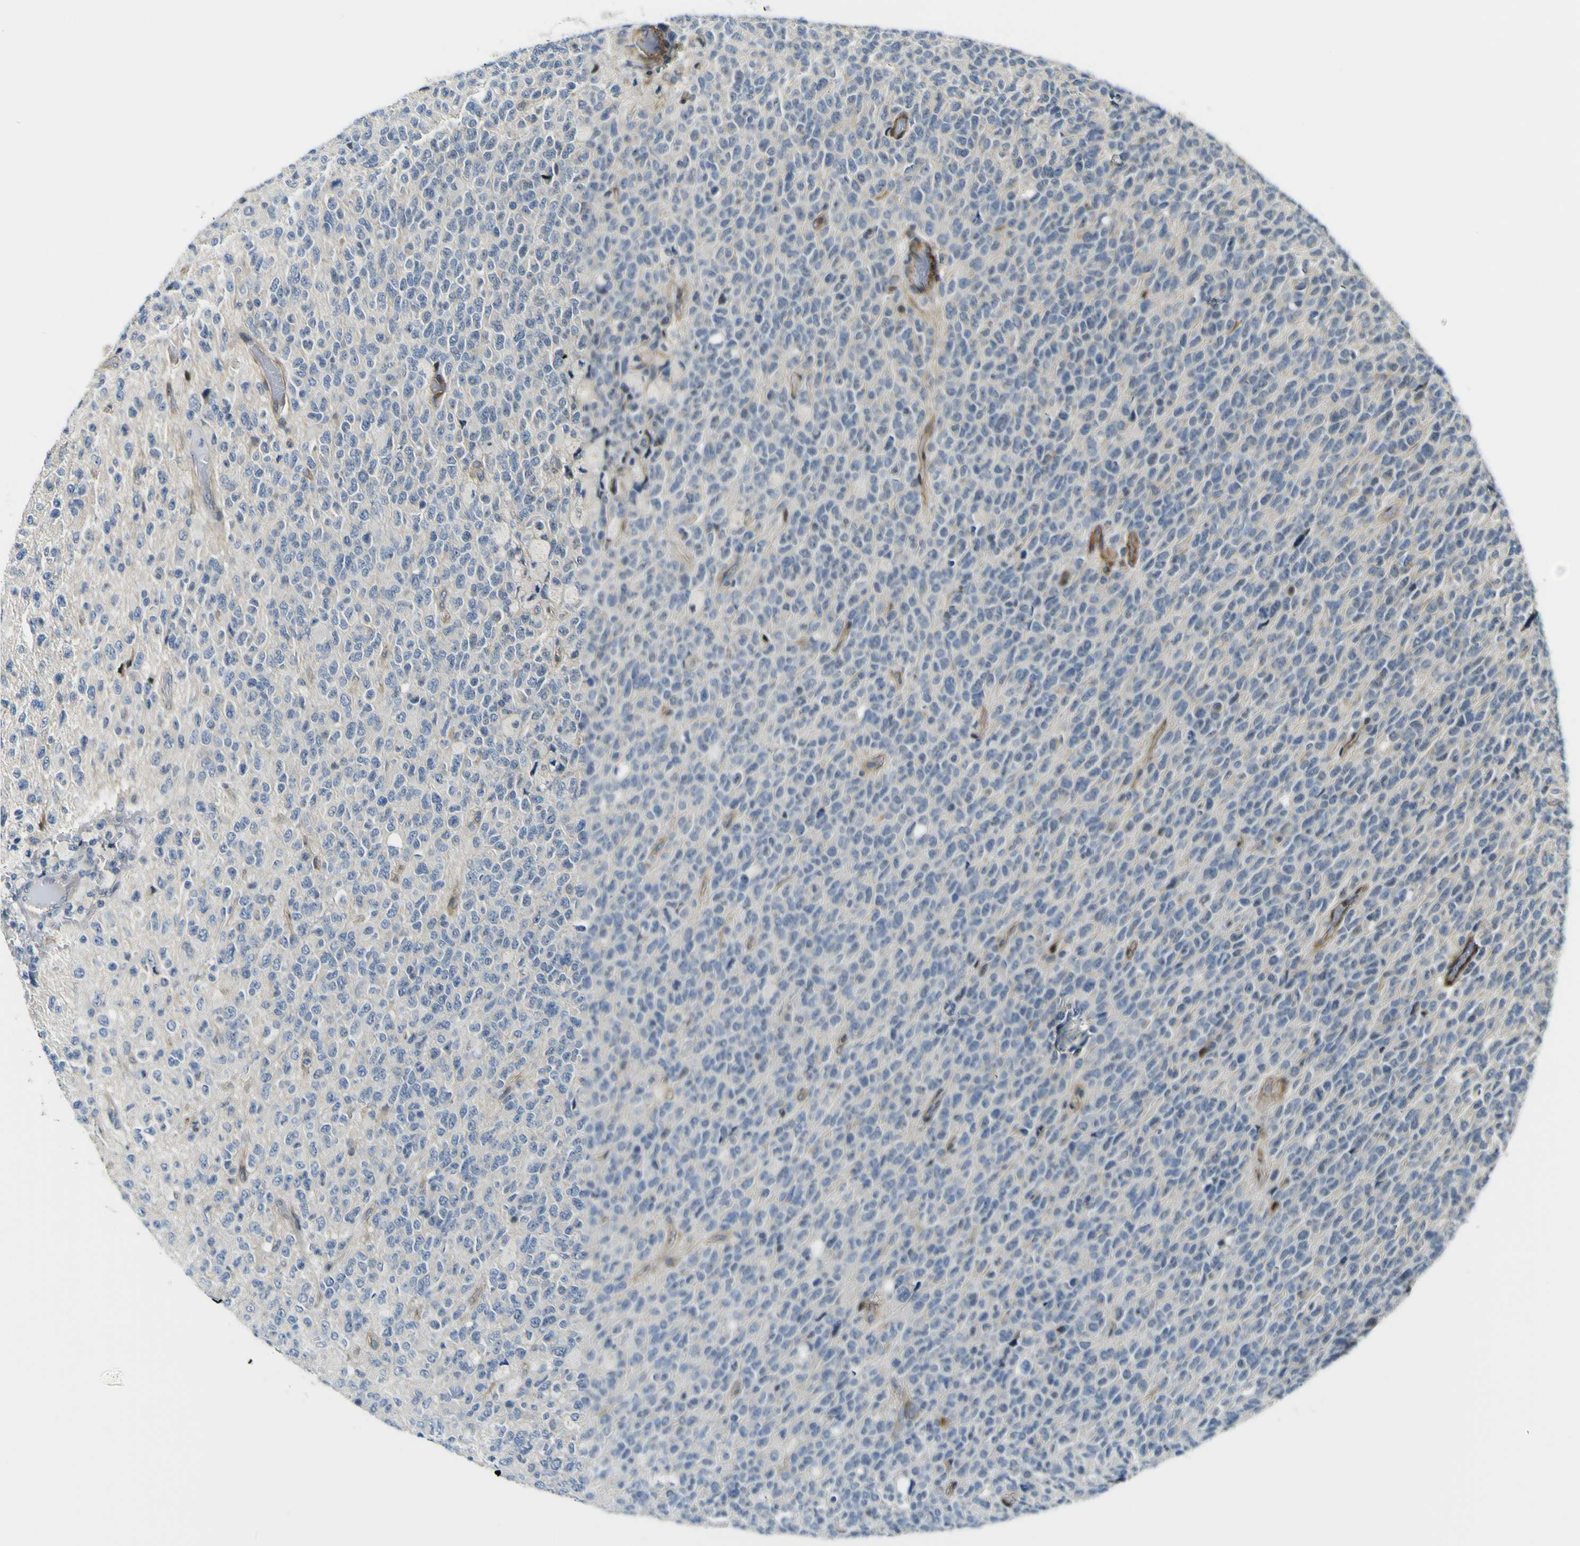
{"staining": {"intensity": "moderate", "quantity": "<25%", "location": "cytoplasmic/membranous"}, "tissue": "glioma", "cell_type": "Tumor cells", "image_type": "cancer", "snomed": [{"axis": "morphology", "description": "Glioma, malignant, High grade"}, {"axis": "topography", "description": "pancreas cauda"}], "caption": "Human malignant glioma (high-grade) stained for a protein (brown) reveals moderate cytoplasmic/membranous positive expression in about <25% of tumor cells.", "gene": "KDM7A", "patient": {"sex": "male", "age": 60}}